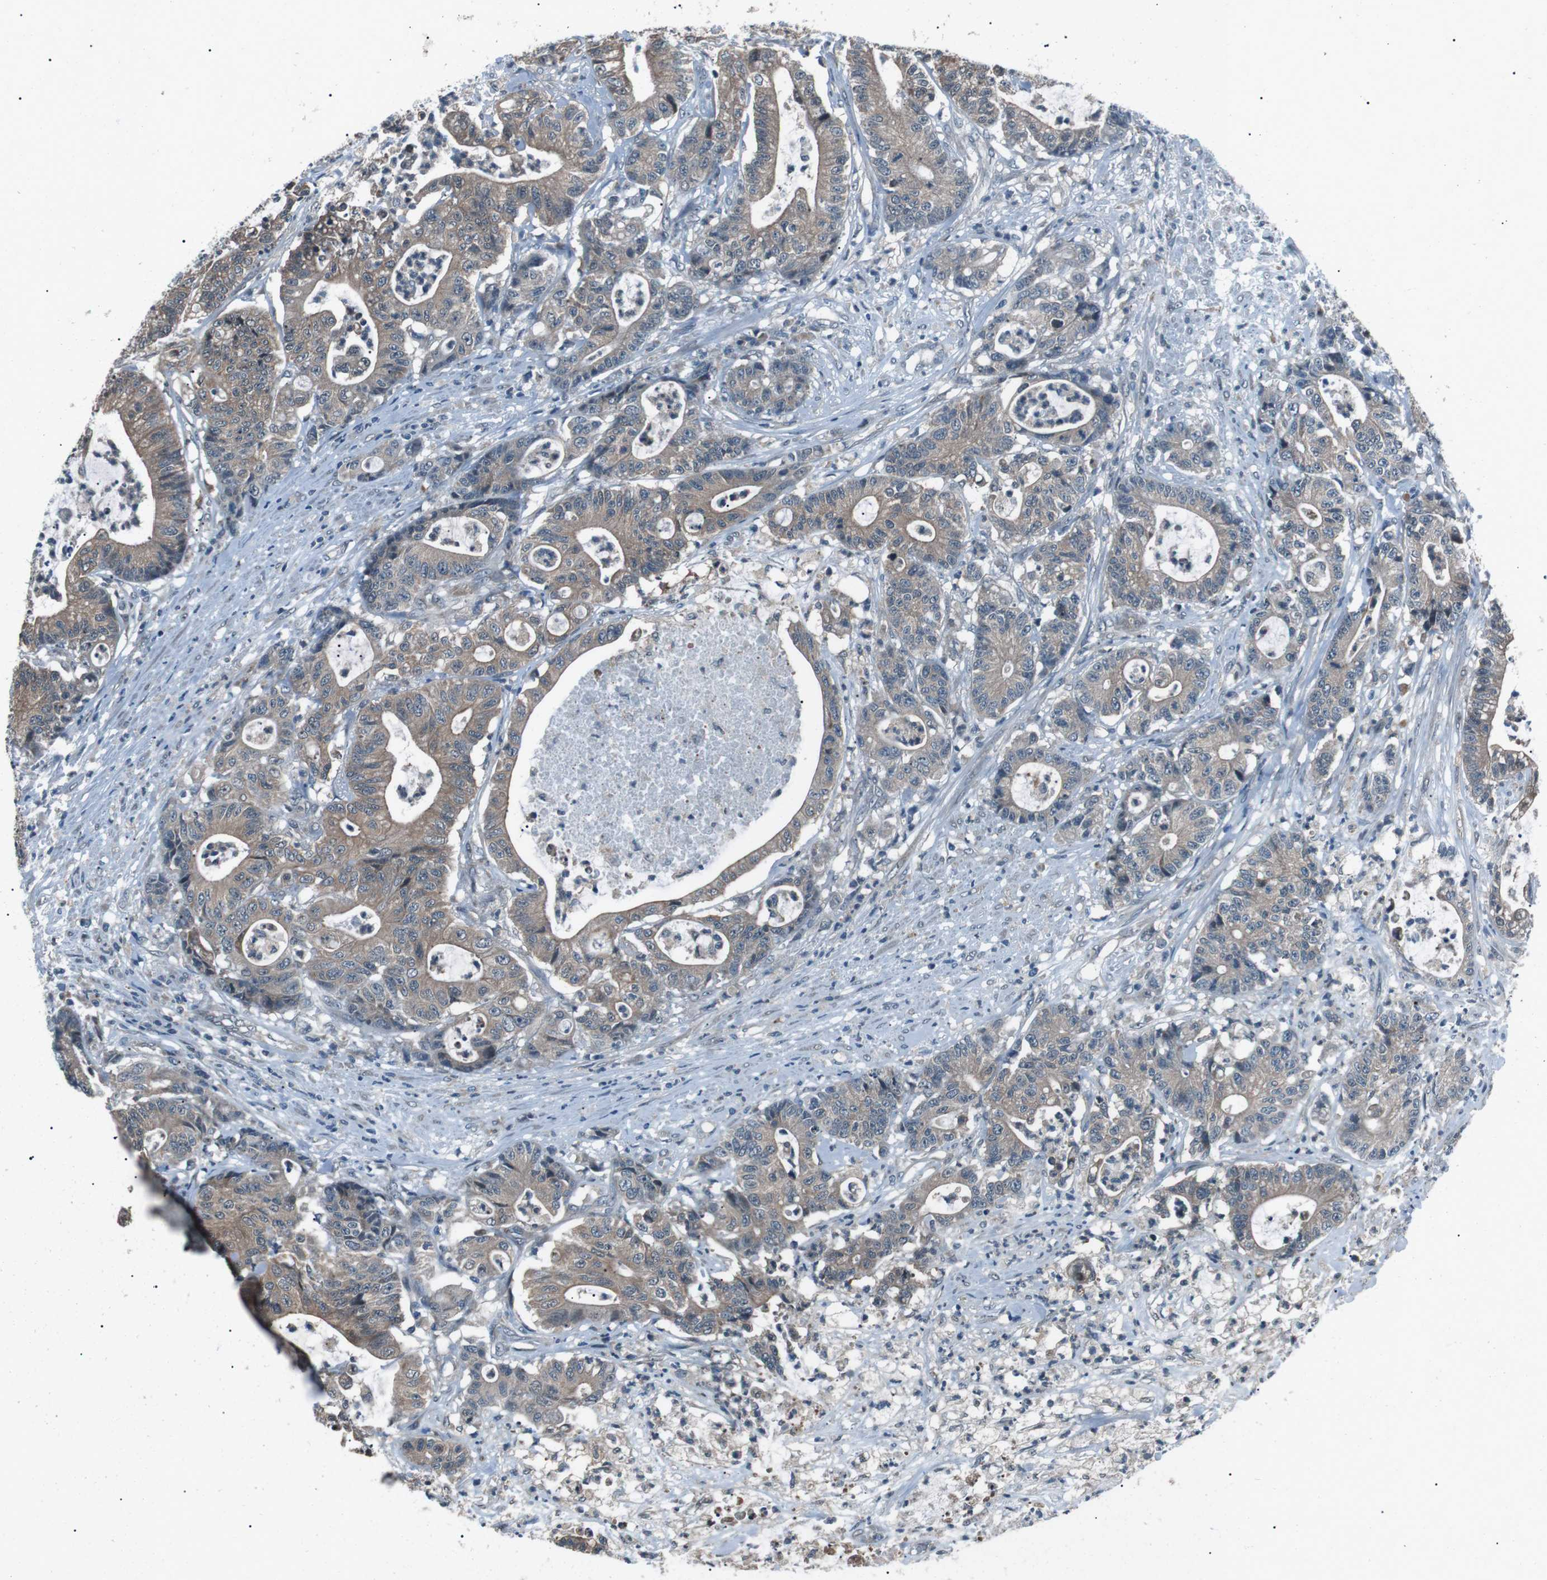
{"staining": {"intensity": "moderate", "quantity": ">75%", "location": "cytoplasmic/membranous"}, "tissue": "colorectal cancer", "cell_type": "Tumor cells", "image_type": "cancer", "snomed": [{"axis": "morphology", "description": "Adenocarcinoma, NOS"}, {"axis": "topography", "description": "Colon"}], "caption": "About >75% of tumor cells in human colorectal cancer (adenocarcinoma) demonstrate moderate cytoplasmic/membranous protein positivity as visualized by brown immunohistochemical staining.", "gene": "LRIG2", "patient": {"sex": "female", "age": 84}}